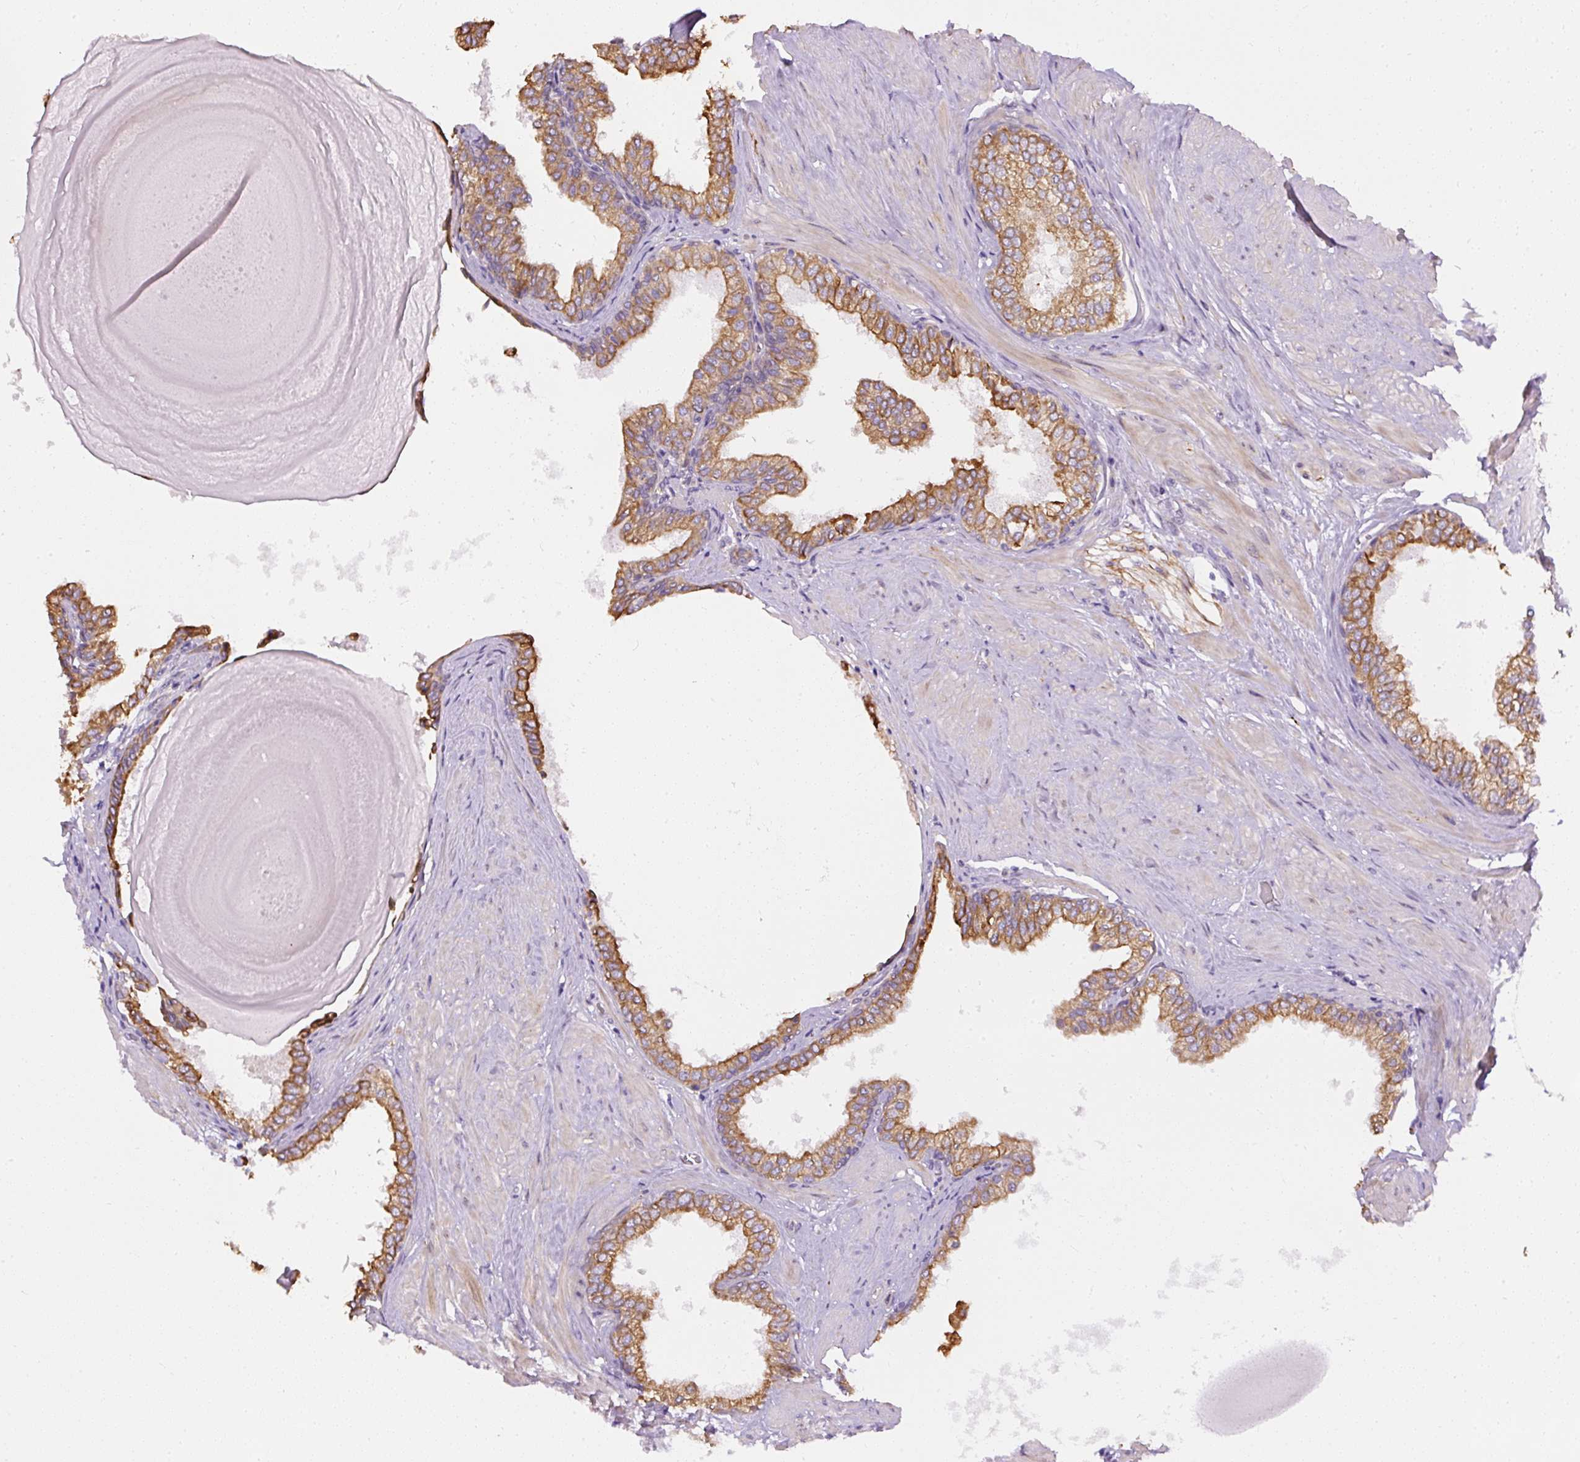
{"staining": {"intensity": "moderate", "quantity": ">75%", "location": "cytoplasmic/membranous"}, "tissue": "prostate", "cell_type": "Glandular cells", "image_type": "normal", "snomed": [{"axis": "morphology", "description": "Normal tissue, NOS"}, {"axis": "topography", "description": "Prostate"}], "caption": "This photomicrograph demonstrates unremarkable prostate stained with IHC to label a protein in brown. The cytoplasmic/membranous of glandular cells show moderate positivity for the protein. Nuclei are counter-stained blue.", "gene": "FAM149A", "patient": {"sex": "male", "age": 48}}